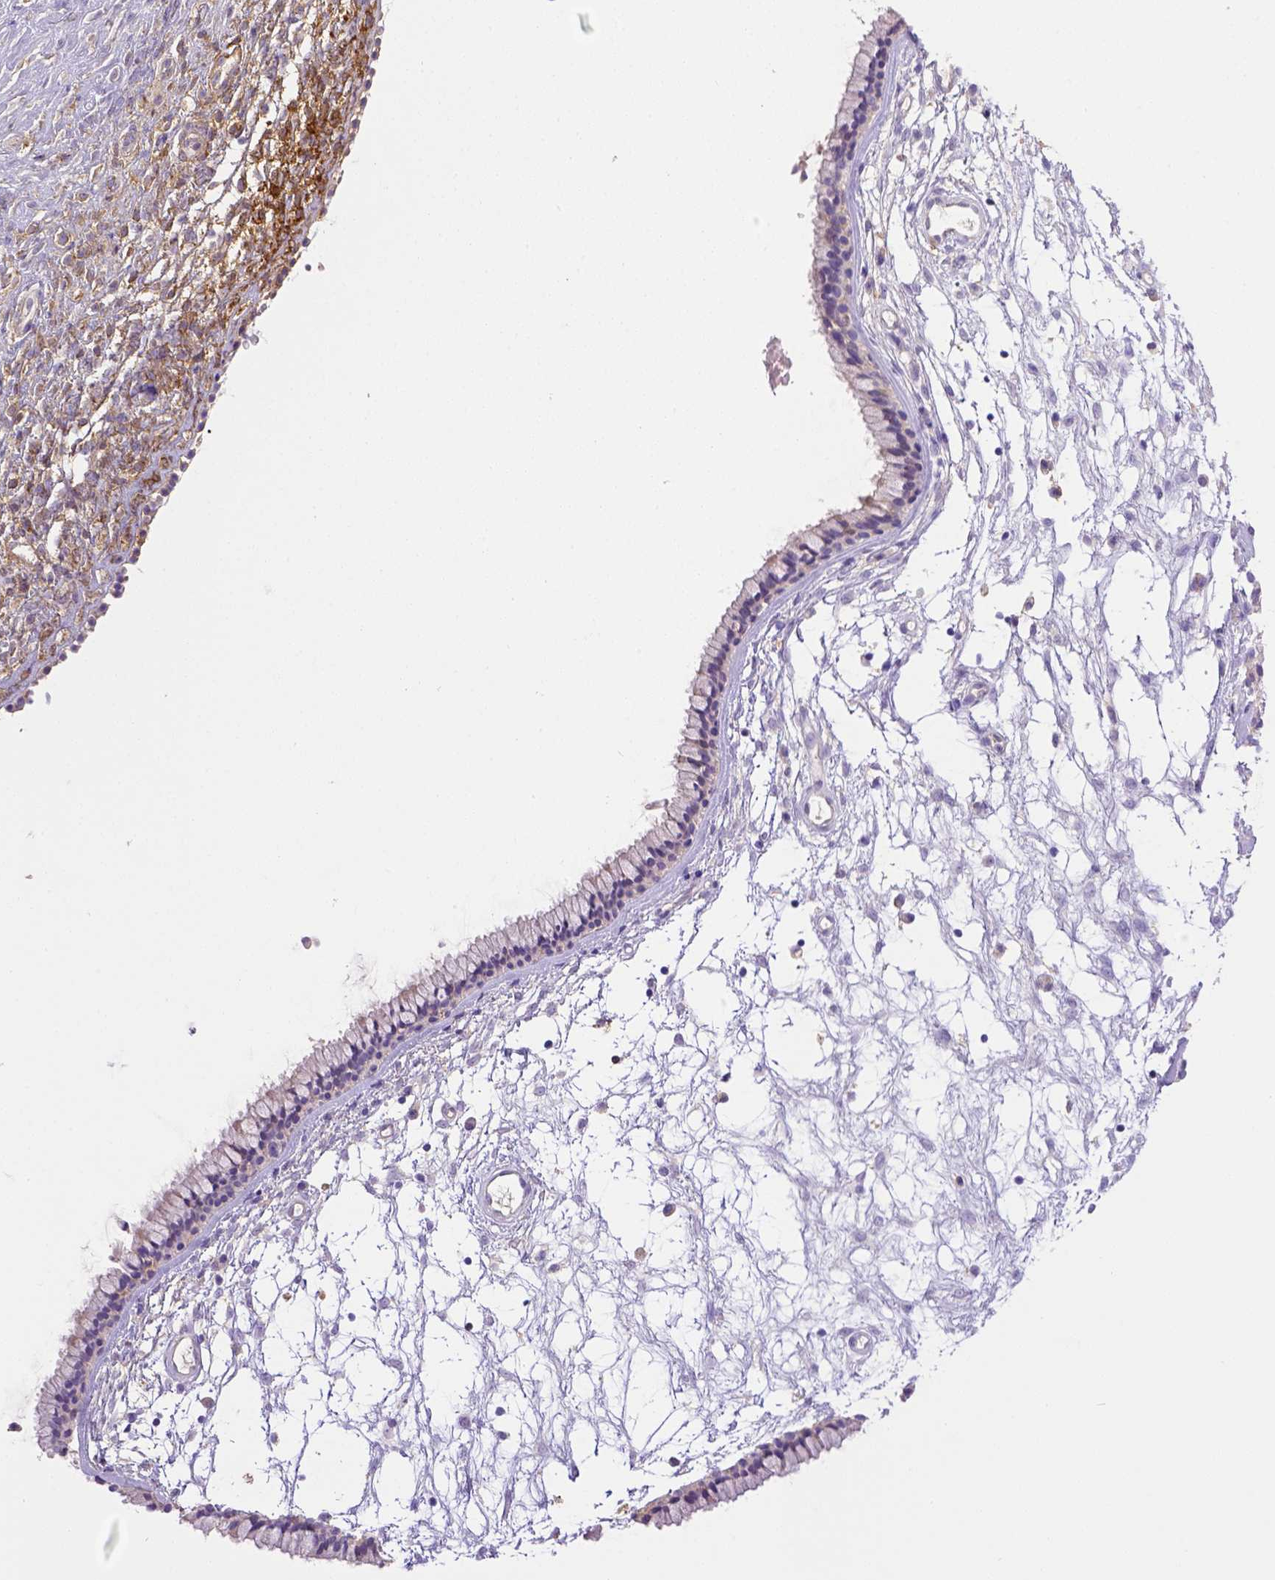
{"staining": {"intensity": "weak", "quantity": "<25%", "location": "cytoplasmic/membranous"}, "tissue": "nasopharynx", "cell_type": "Respiratory epithelial cells", "image_type": "normal", "snomed": [{"axis": "morphology", "description": "Normal tissue, NOS"}, {"axis": "topography", "description": "Nasopharynx"}], "caption": "An immunohistochemistry image of unremarkable nasopharynx is shown. There is no staining in respiratory epithelial cells of nasopharynx.", "gene": "CD40", "patient": {"sex": "male", "age": 24}}